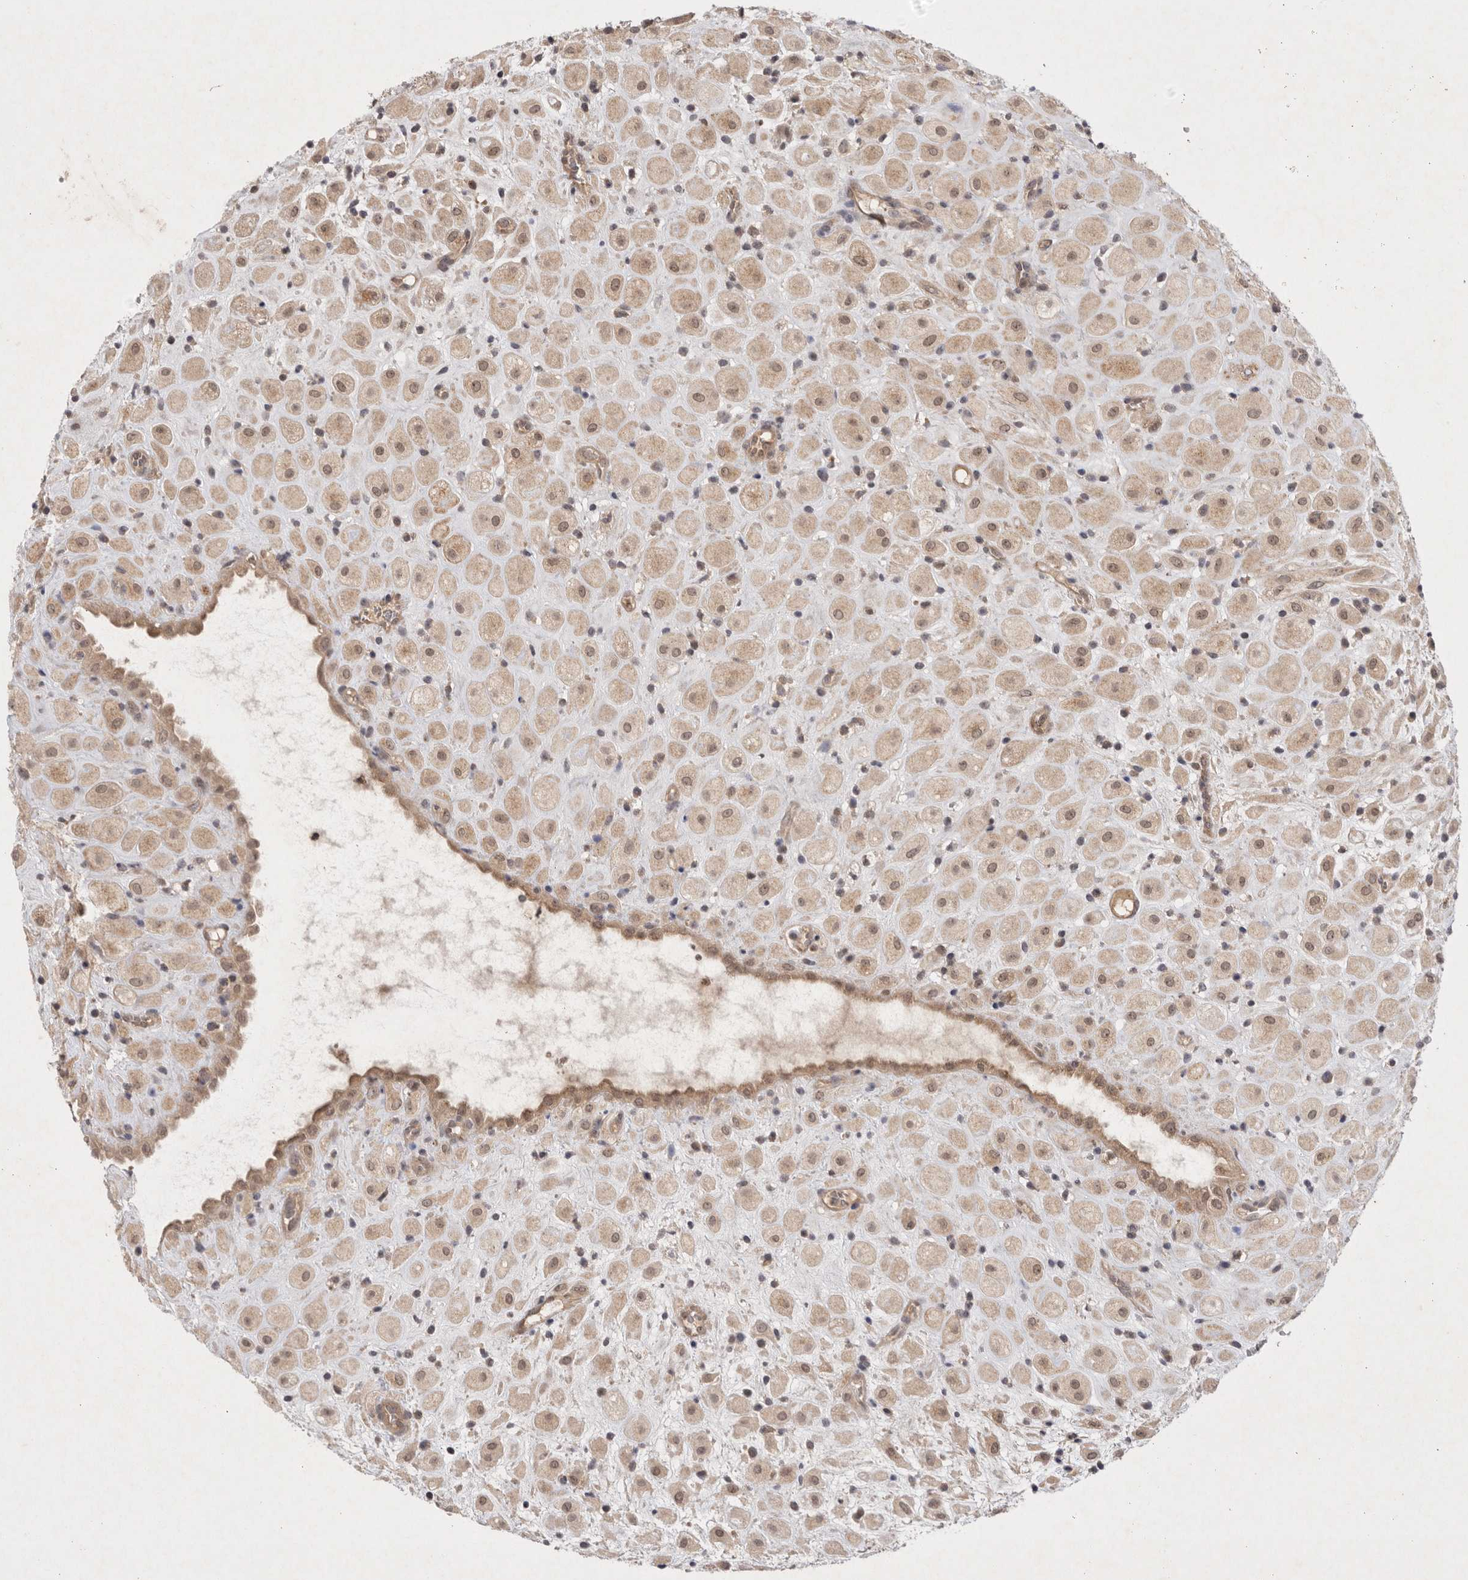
{"staining": {"intensity": "moderate", "quantity": ">75%", "location": "cytoplasmic/membranous"}, "tissue": "placenta", "cell_type": "Decidual cells", "image_type": "normal", "snomed": [{"axis": "morphology", "description": "Normal tissue, NOS"}, {"axis": "topography", "description": "Placenta"}], "caption": "Normal placenta exhibits moderate cytoplasmic/membranous expression in approximately >75% of decidual cells.", "gene": "PTPDC1", "patient": {"sex": "female", "age": 35}}